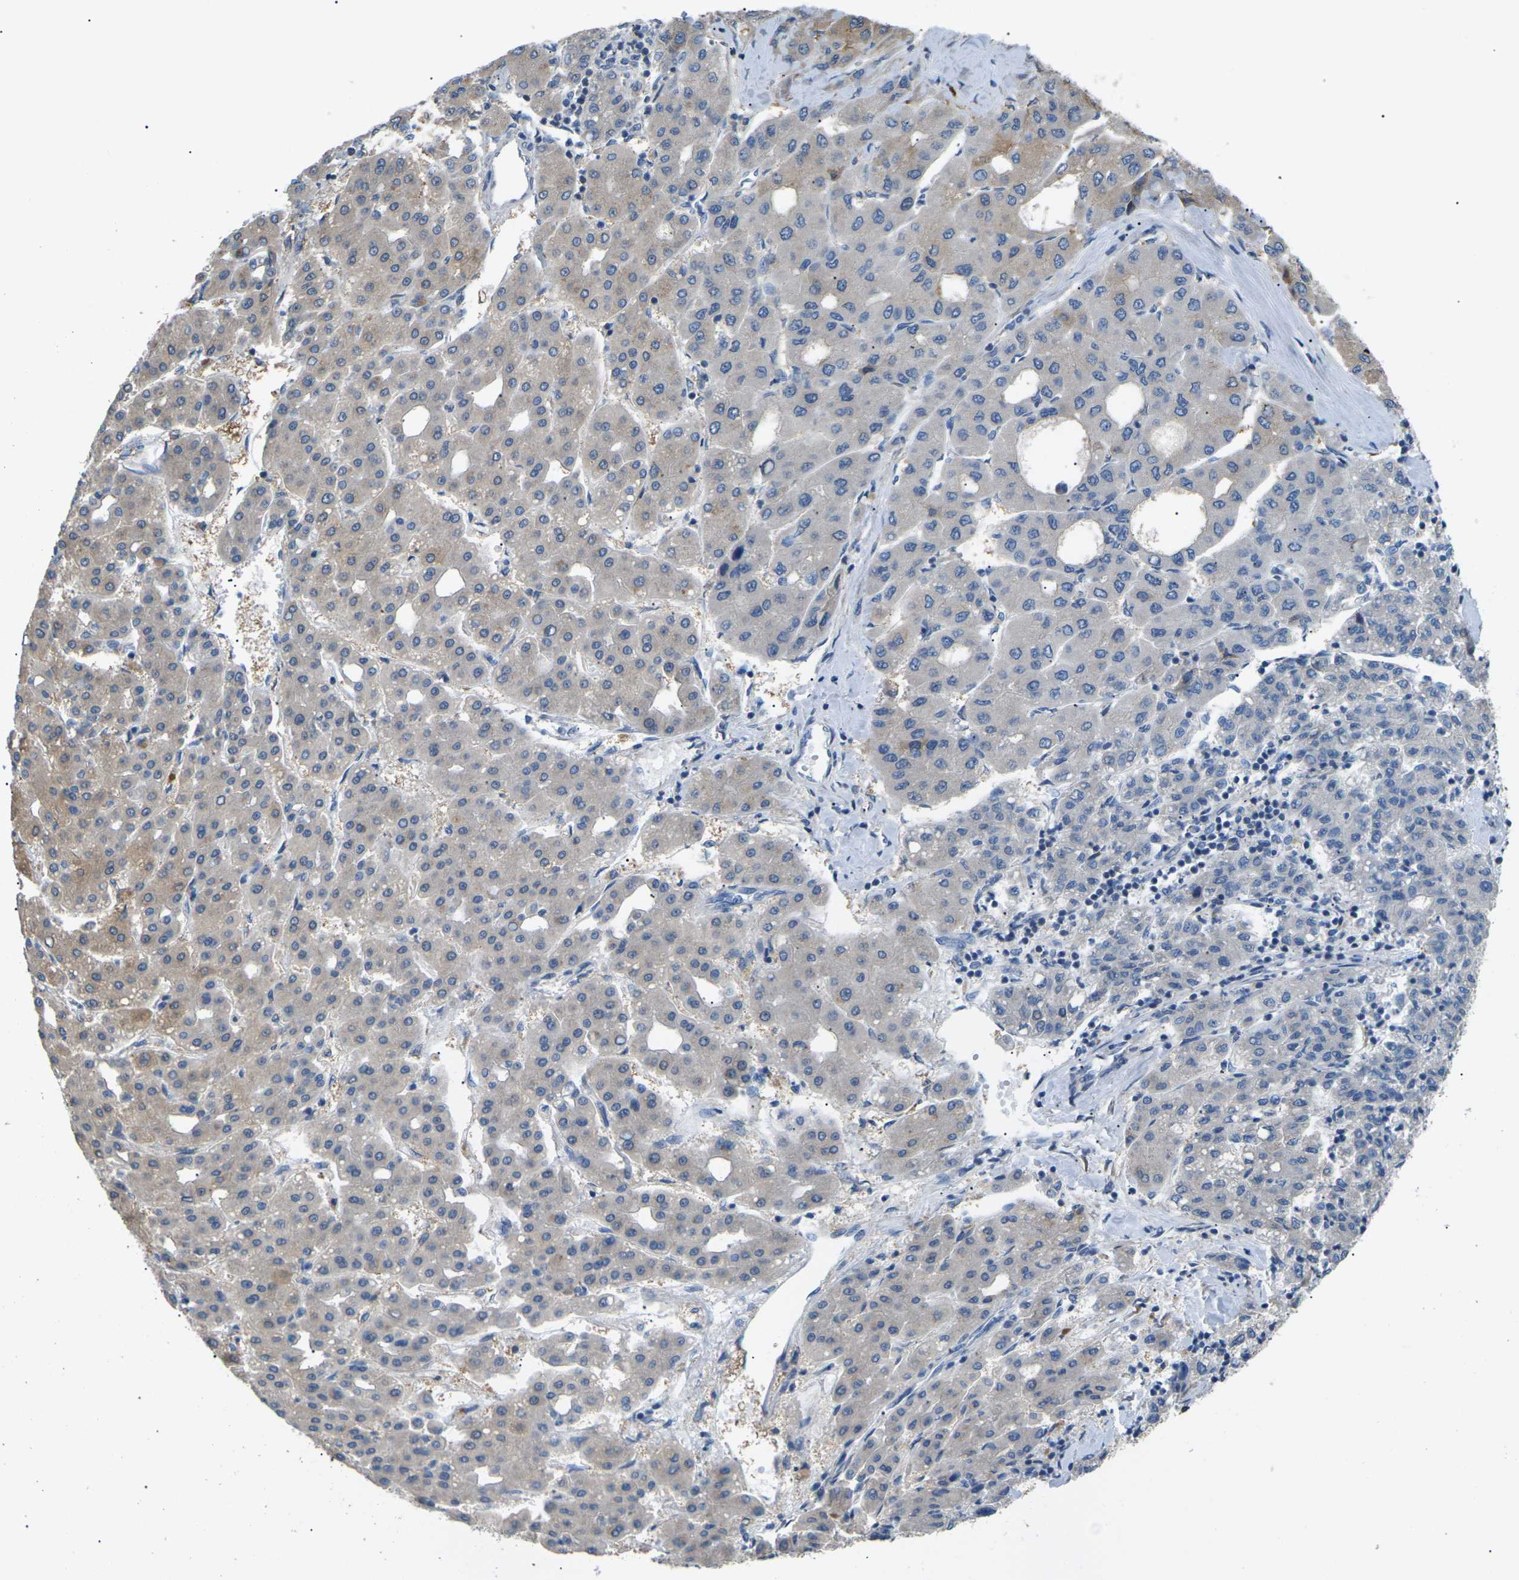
{"staining": {"intensity": "weak", "quantity": "25%-75%", "location": "cytoplasmic/membranous"}, "tissue": "liver cancer", "cell_type": "Tumor cells", "image_type": "cancer", "snomed": [{"axis": "morphology", "description": "Carcinoma, Hepatocellular, NOS"}, {"axis": "topography", "description": "Liver"}], "caption": "Immunohistochemical staining of hepatocellular carcinoma (liver) demonstrates low levels of weak cytoplasmic/membranous staining in approximately 25%-75% of tumor cells.", "gene": "KLHDC8B", "patient": {"sex": "male", "age": 65}}